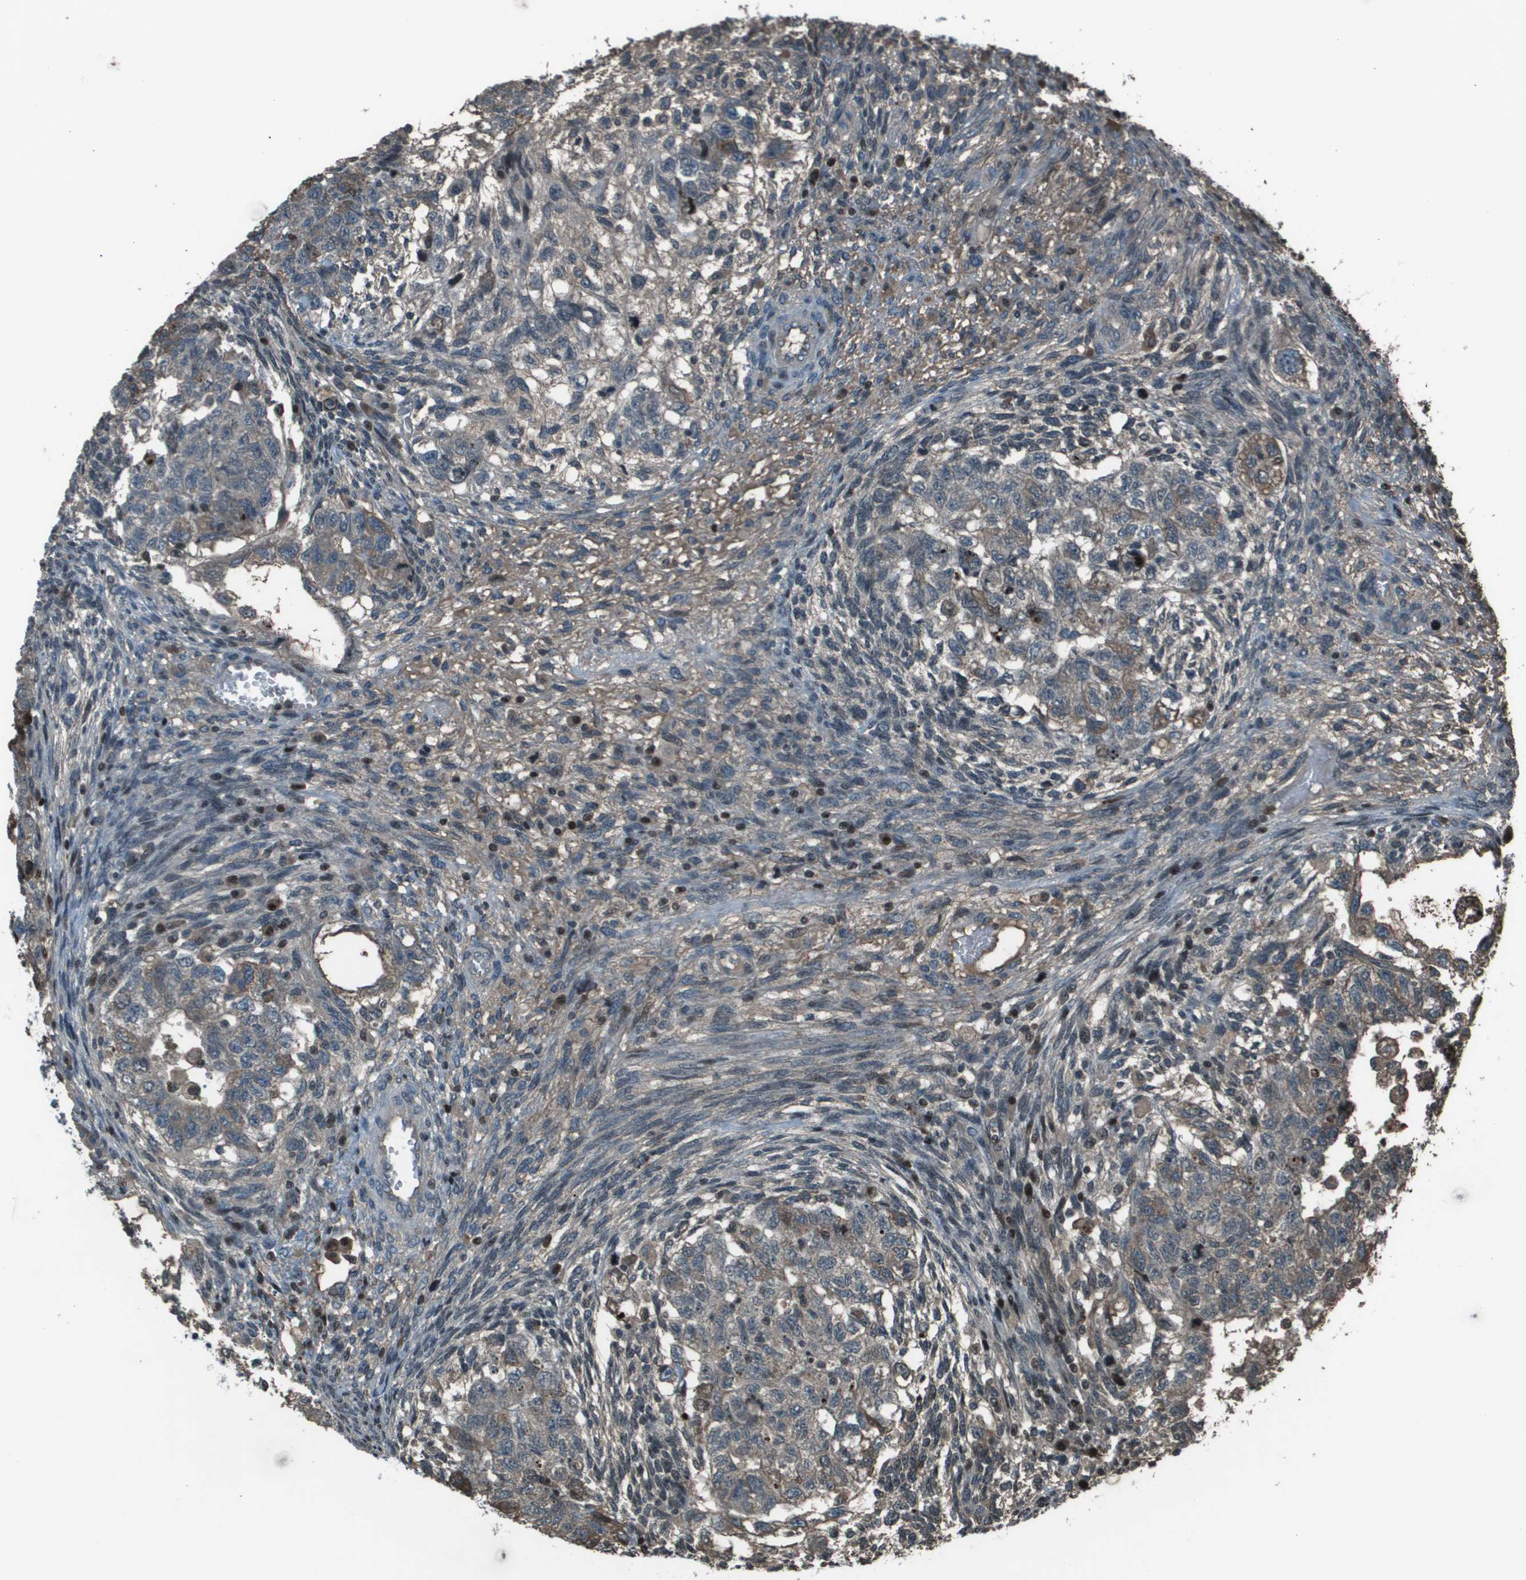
{"staining": {"intensity": "weak", "quantity": "<25%", "location": "cytoplasmic/membranous"}, "tissue": "testis cancer", "cell_type": "Tumor cells", "image_type": "cancer", "snomed": [{"axis": "morphology", "description": "Normal tissue, NOS"}, {"axis": "morphology", "description": "Carcinoma, Embryonal, NOS"}, {"axis": "topography", "description": "Testis"}], "caption": "The immunohistochemistry histopathology image has no significant expression in tumor cells of testis embryonal carcinoma tissue. The staining is performed using DAB (3,3'-diaminobenzidine) brown chromogen with nuclei counter-stained in using hematoxylin.", "gene": "CXCL12", "patient": {"sex": "male", "age": 36}}